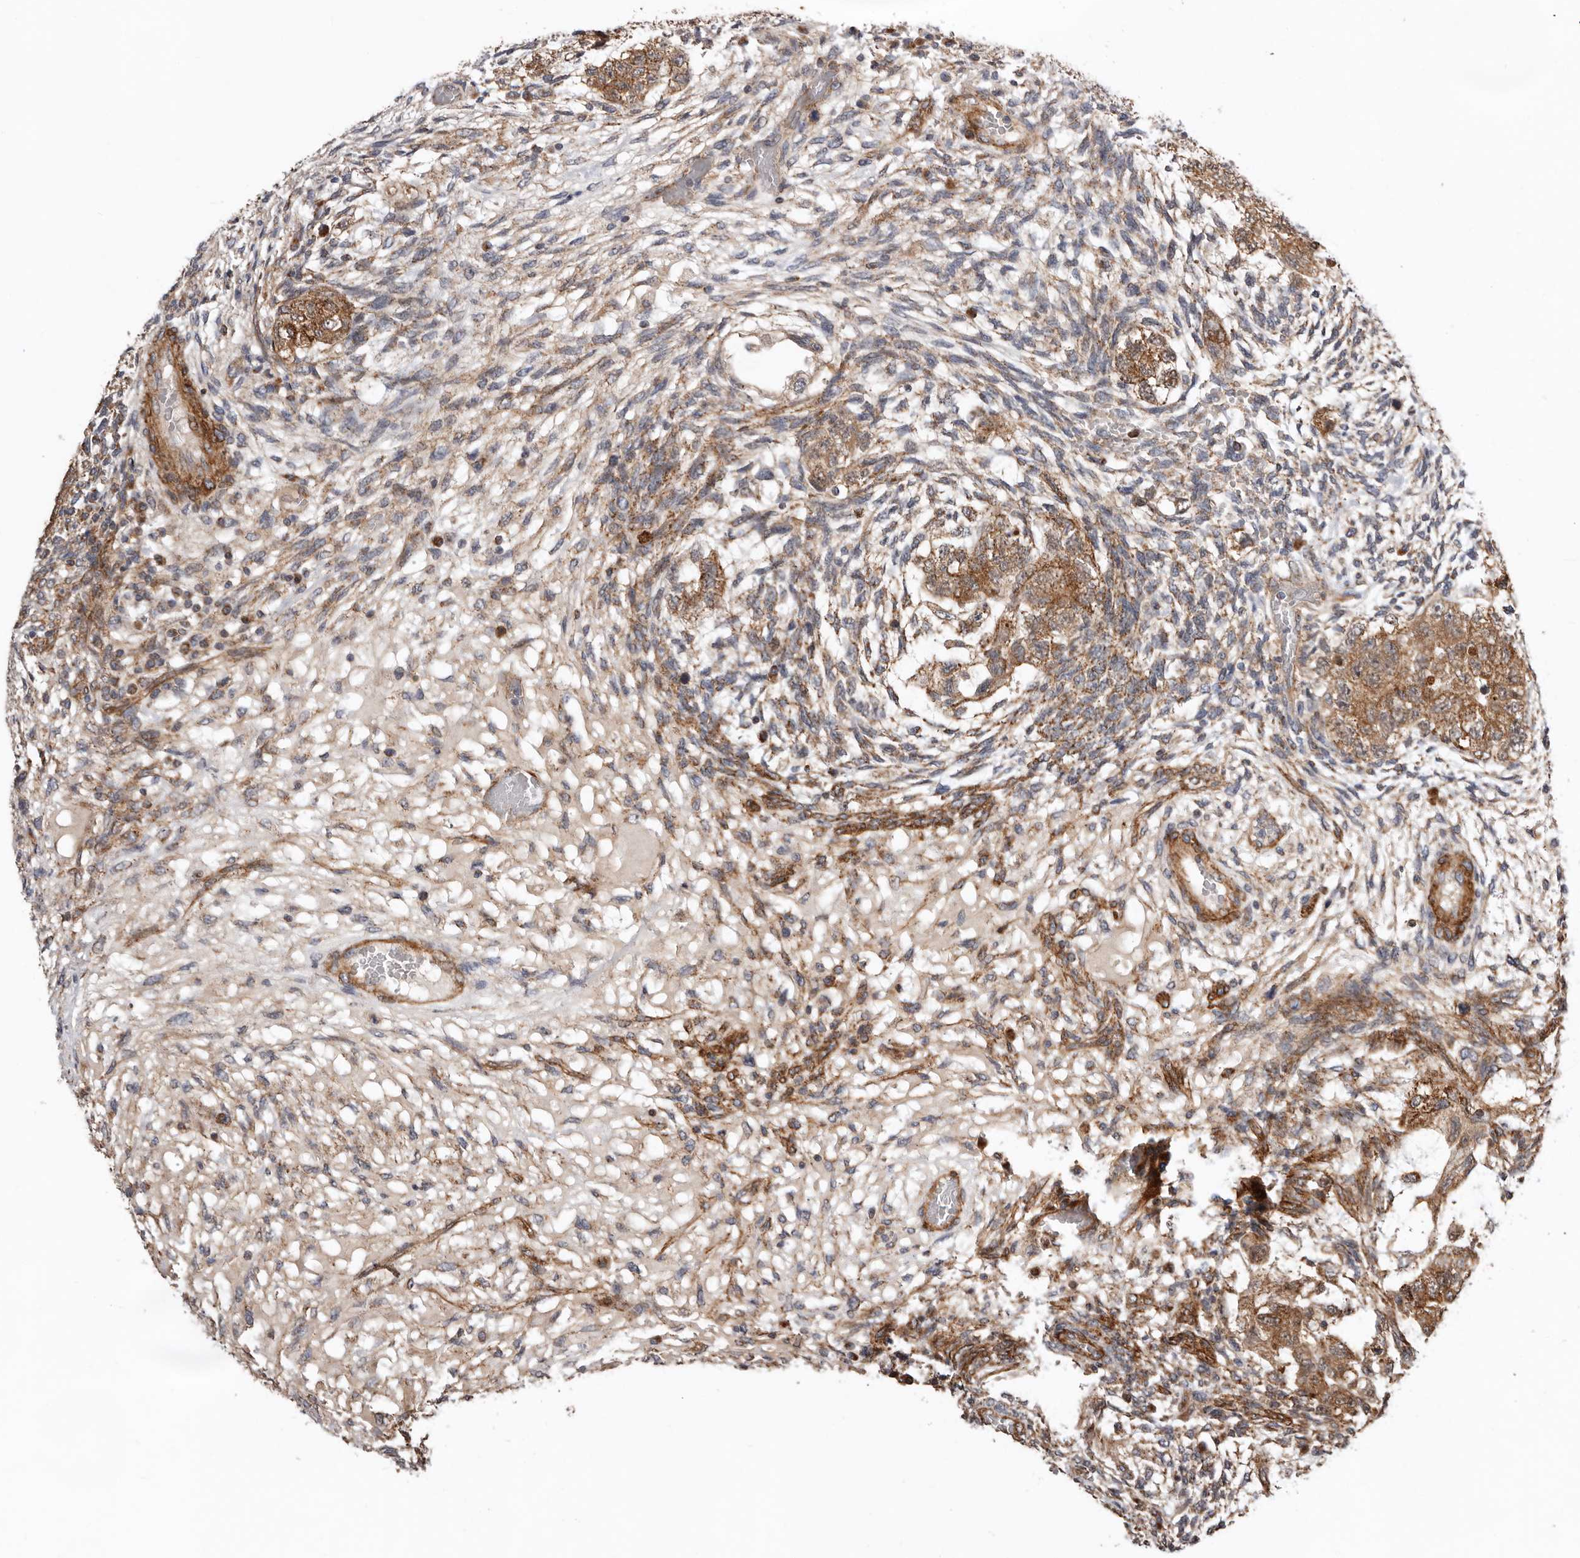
{"staining": {"intensity": "moderate", "quantity": ">75%", "location": "cytoplasmic/membranous"}, "tissue": "testis cancer", "cell_type": "Tumor cells", "image_type": "cancer", "snomed": [{"axis": "morphology", "description": "Normal tissue, NOS"}, {"axis": "morphology", "description": "Carcinoma, Embryonal, NOS"}, {"axis": "topography", "description": "Testis"}], "caption": "This is a micrograph of immunohistochemistry staining of testis cancer (embryonal carcinoma), which shows moderate expression in the cytoplasmic/membranous of tumor cells.", "gene": "PROKR1", "patient": {"sex": "male", "age": 36}}